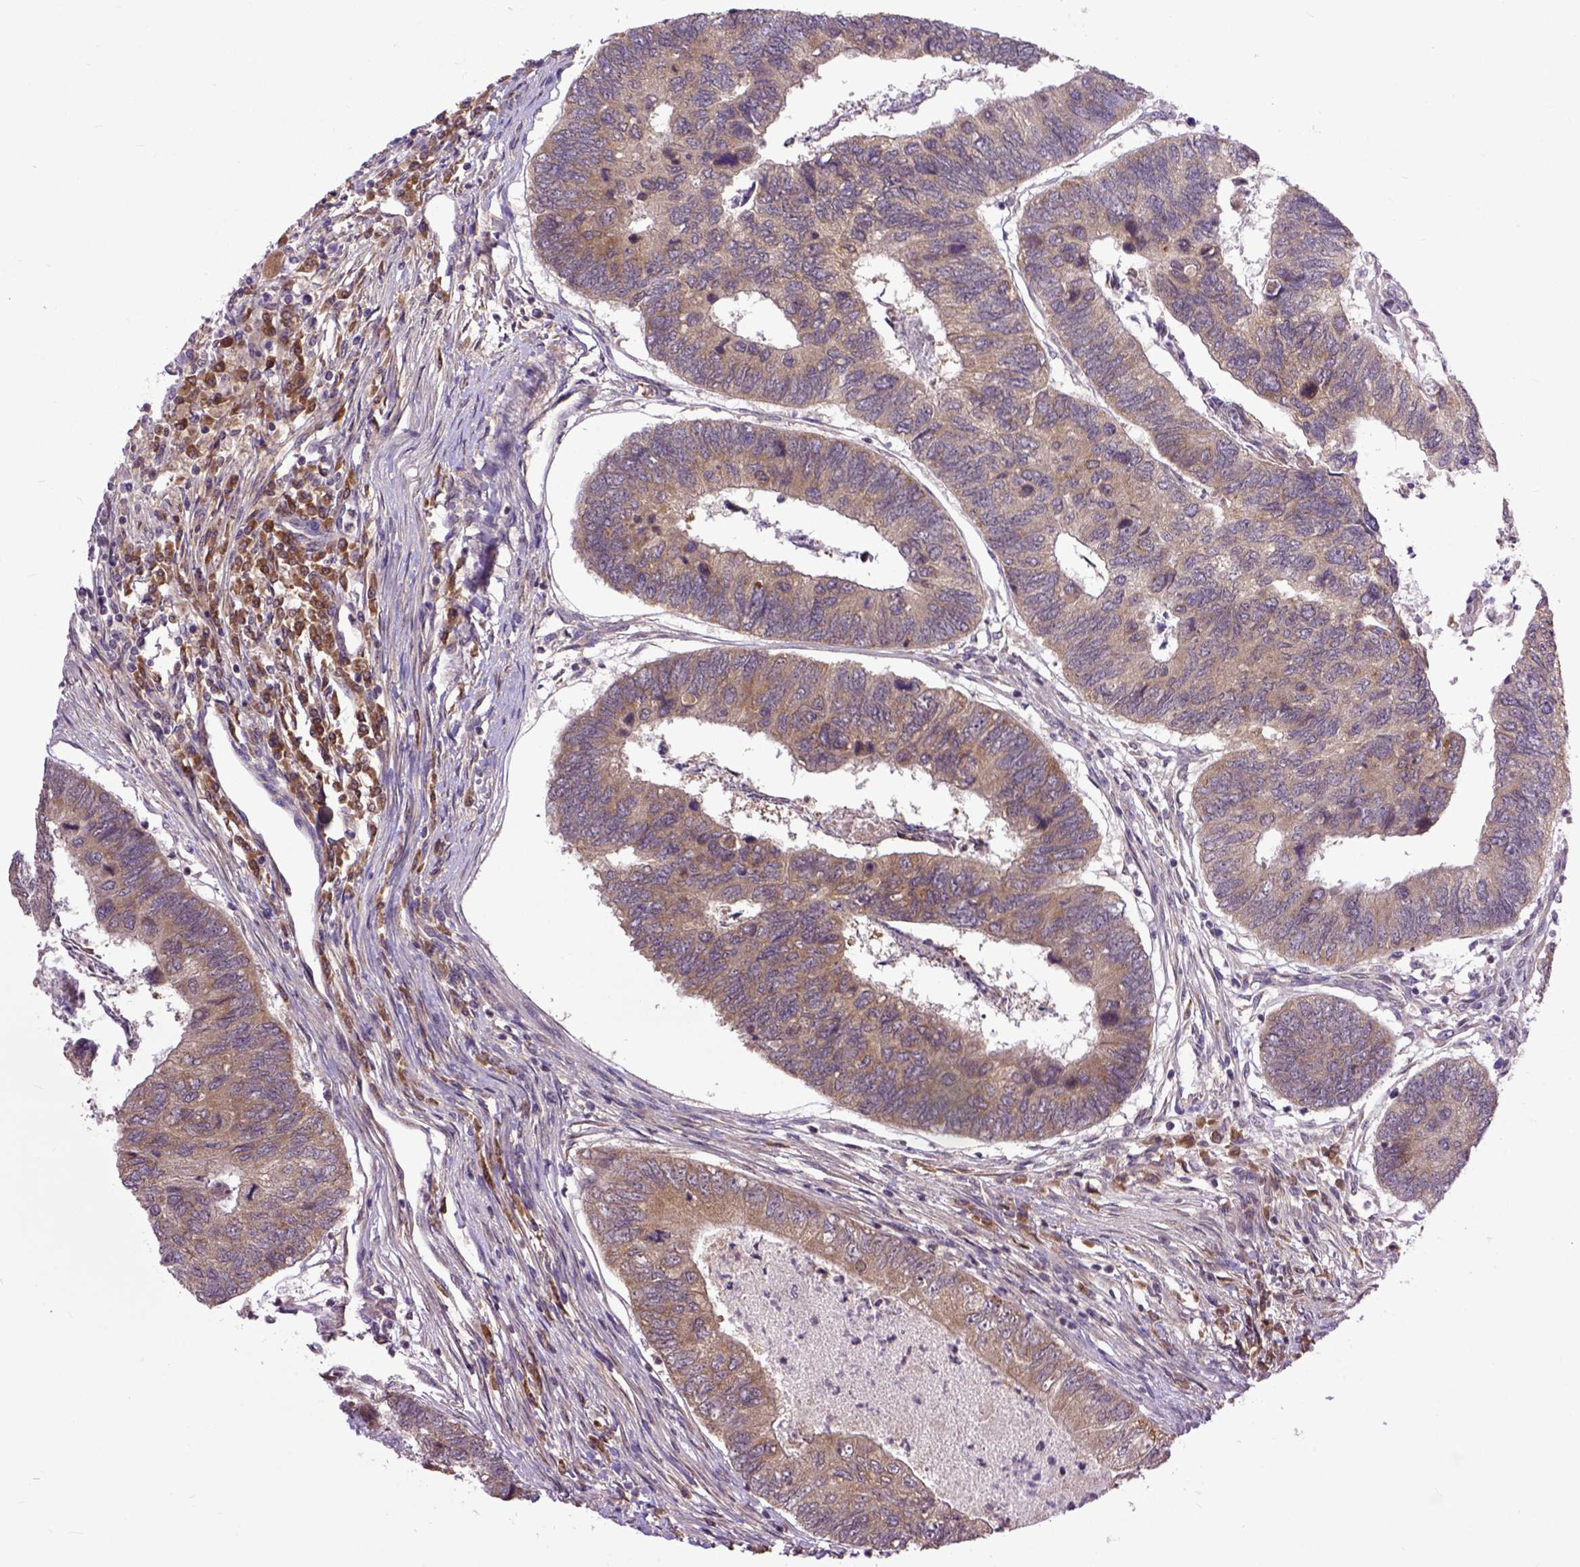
{"staining": {"intensity": "weak", "quantity": ">75%", "location": "cytoplasmic/membranous"}, "tissue": "colorectal cancer", "cell_type": "Tumor cells", "image_type": "cancer", "snomed": [{"axis": "morphology", "description": "Adenocarcinoma, NOS"}, {"axis": "topography", "description": "Colon"}], "caption": "Colorectal cancer (adenocarcinoma) tissue exhibits weak cytoplasmic/membranous positivity in approximately >75% of tumor cells, visualized by immunohistochemistry.", "gene": "ARL1", "patient": {"sex": "female", "age": 67}}